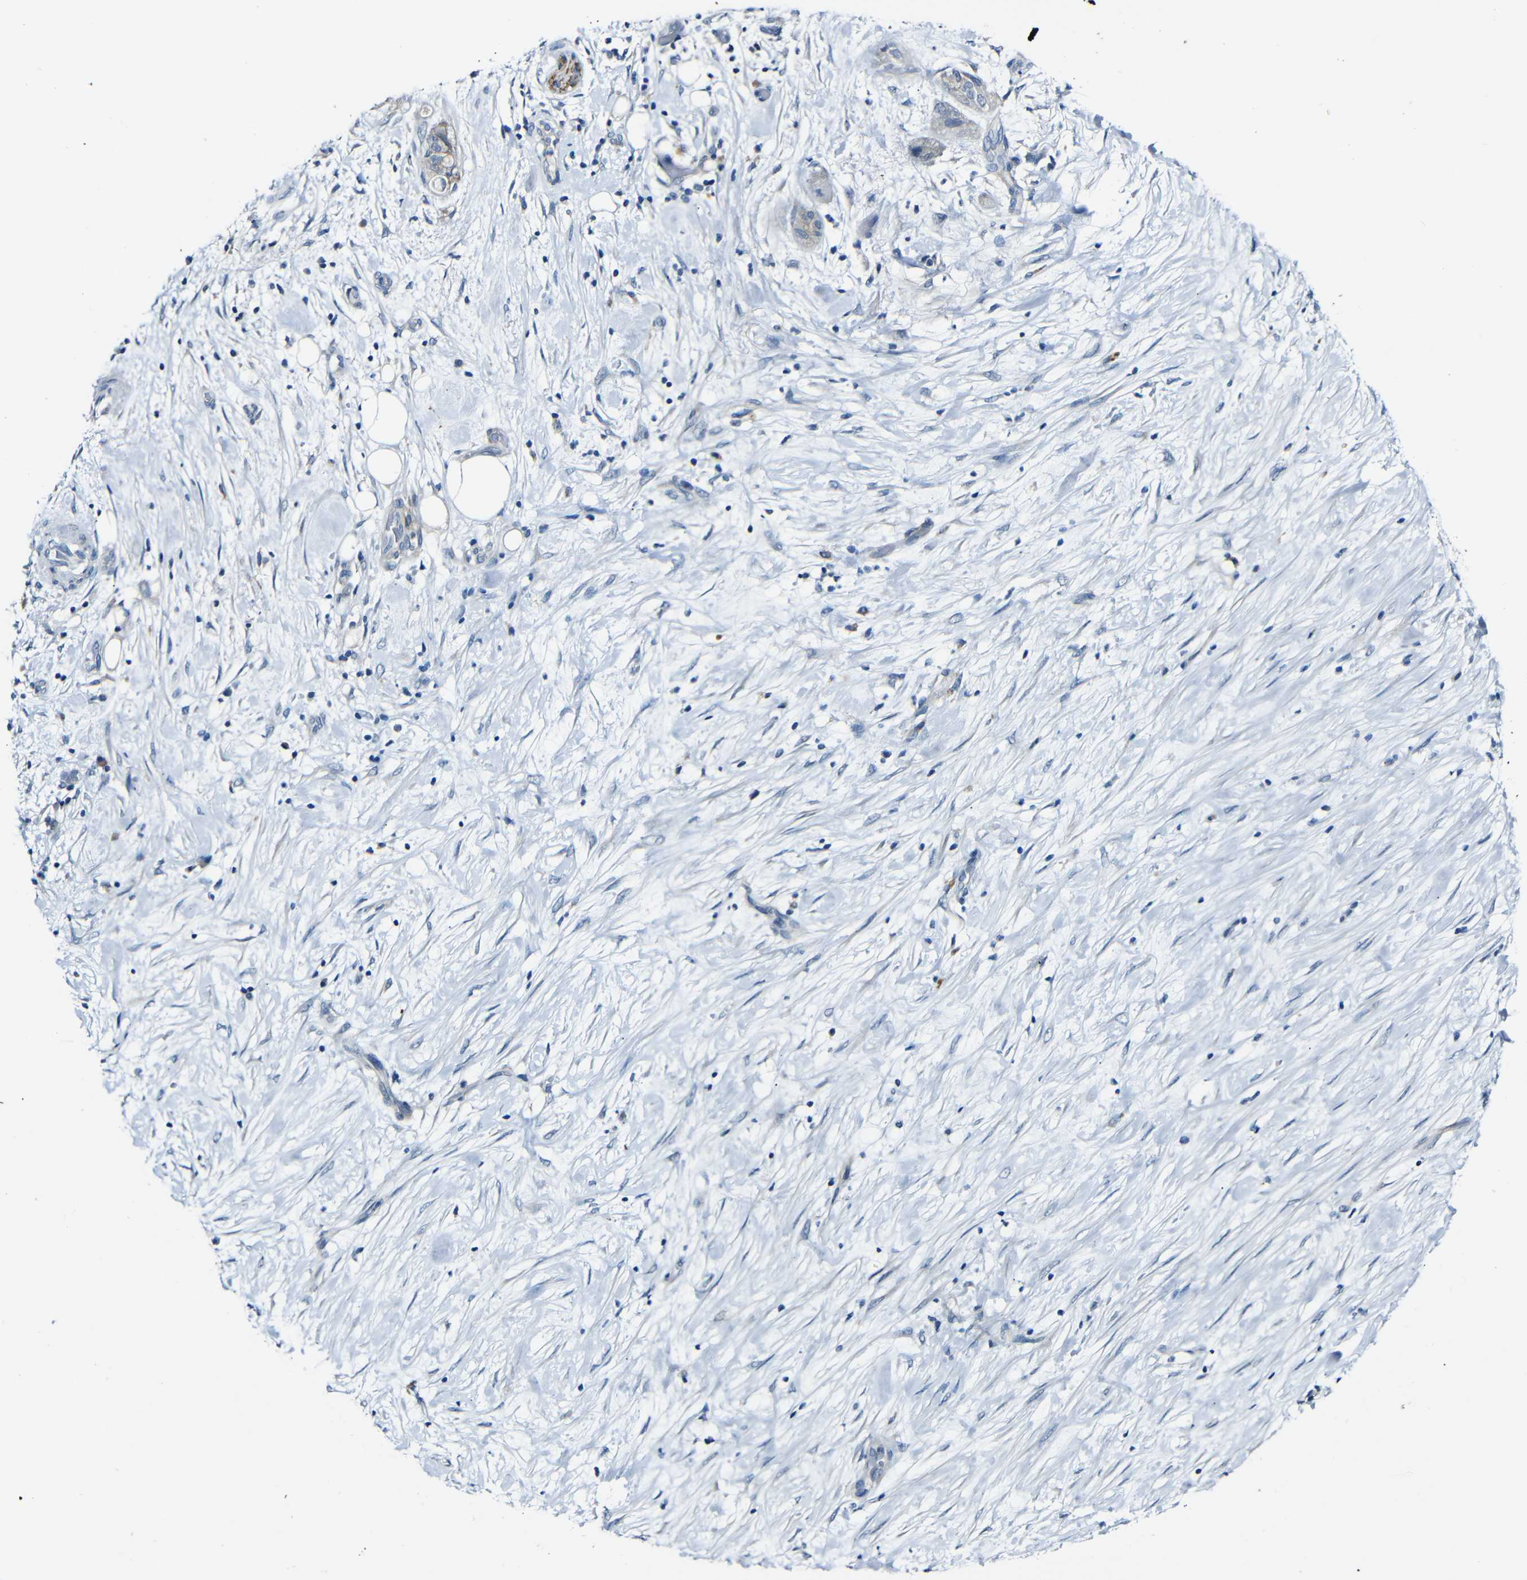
{"staining": {"intensity": "negative", "quantity": "none", "location": "none"}, "tissue": "pancreatic cancer", "cell_type": "Tumor cells", "image_type": "cancer", "snomed": [{"axis": "morphology", "description": "Adenocarcinoma, NOS"}, {"axis": "topography", "description": "Pancreas"}], "caption": "The image exhibits no significant positivity in tumor cells of pancreatic adenocarcinoma.", "gene": "ANK3", "patient": {"sex": "female", "age": 78}}